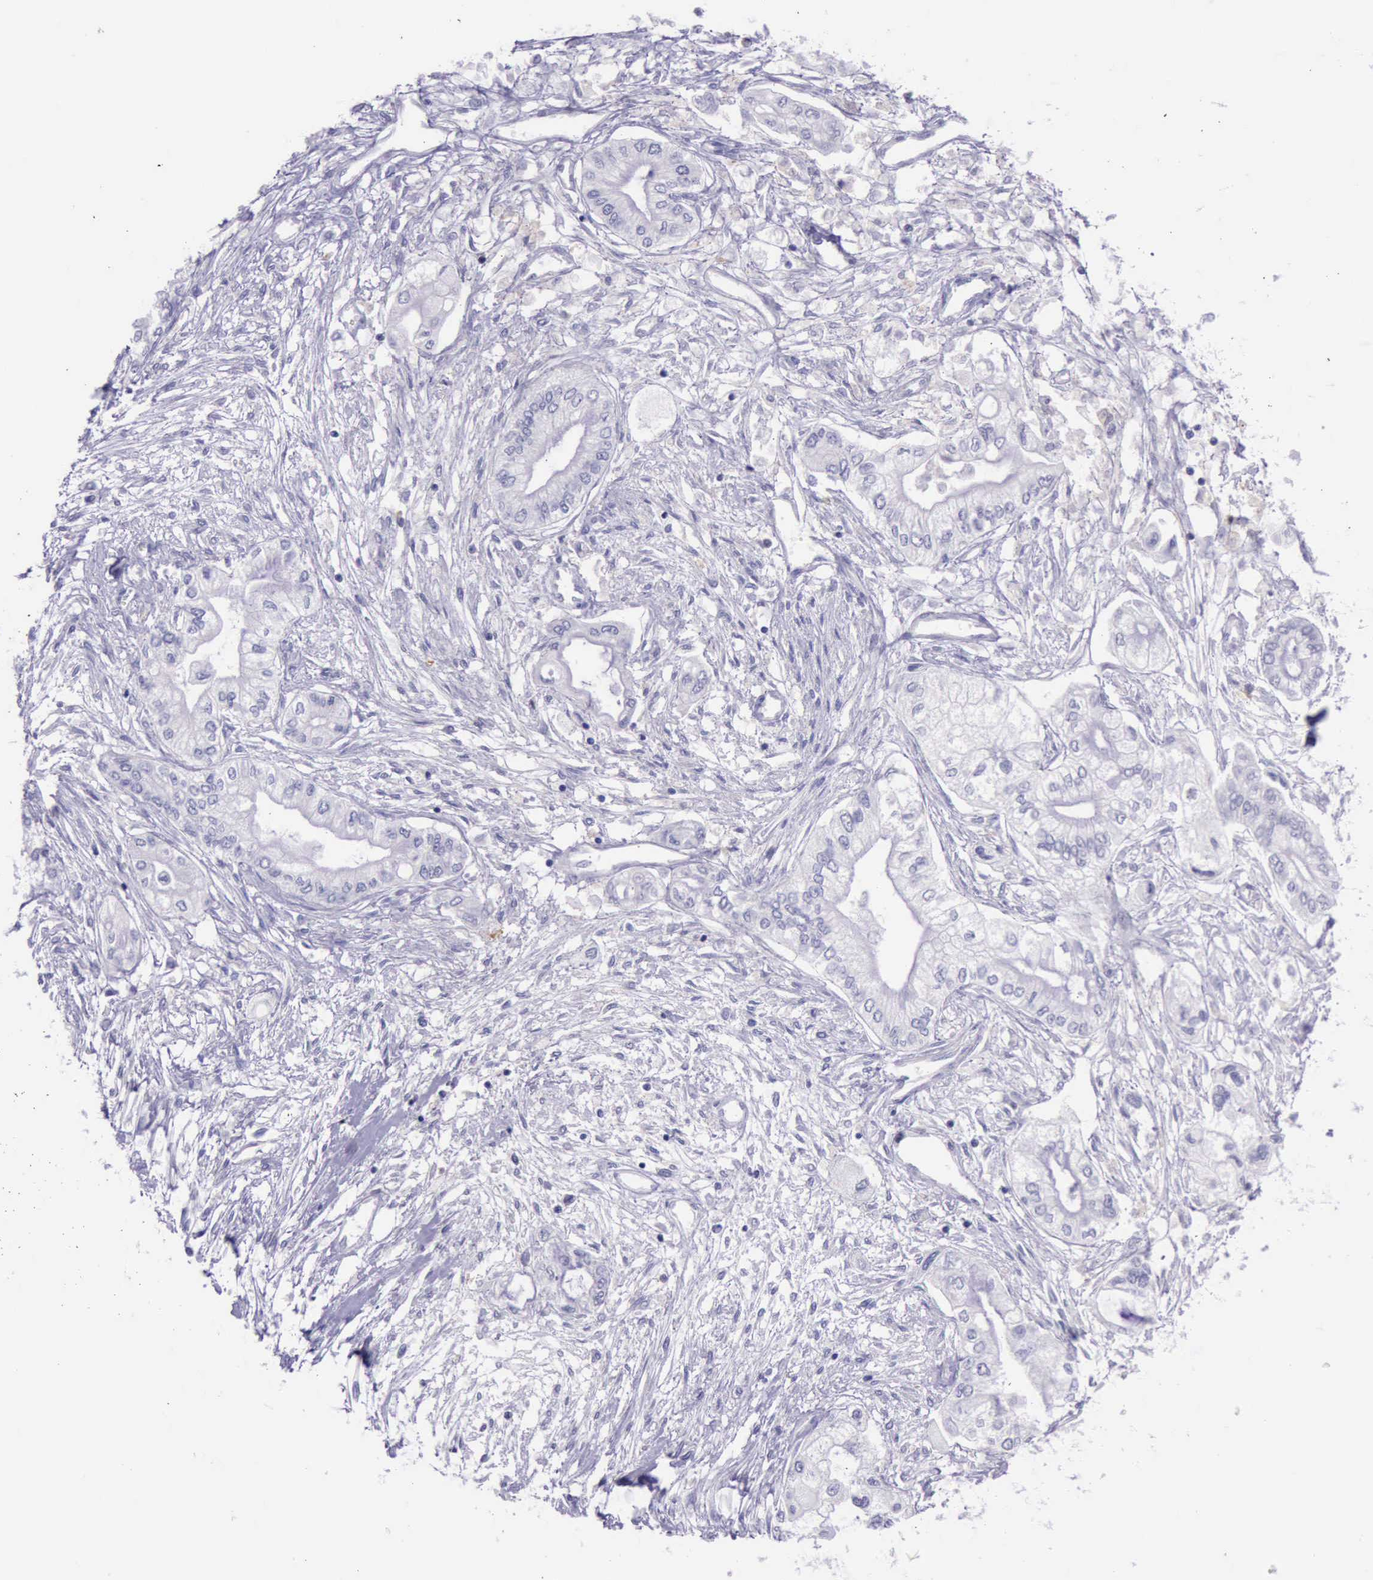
{"staining": {"intensity": "negative", "quantity": "none", "location": "none"}, "tissue": "pancreatic cancer", "cell_type": "Tumor cells", "image_type": "cancer", "snomed": [{"axis": "morphology", "description": "Adenocarcinoma, NOS"}, {"axis": "topography", "description": "Pancreas"}], "caption": "Immunohistochemical staining of adenocarcinoma (pancreatic) shows no significant expression in tumor cells.", "gene": "BTK", "patient": {"sex": "male", "age": 79}}